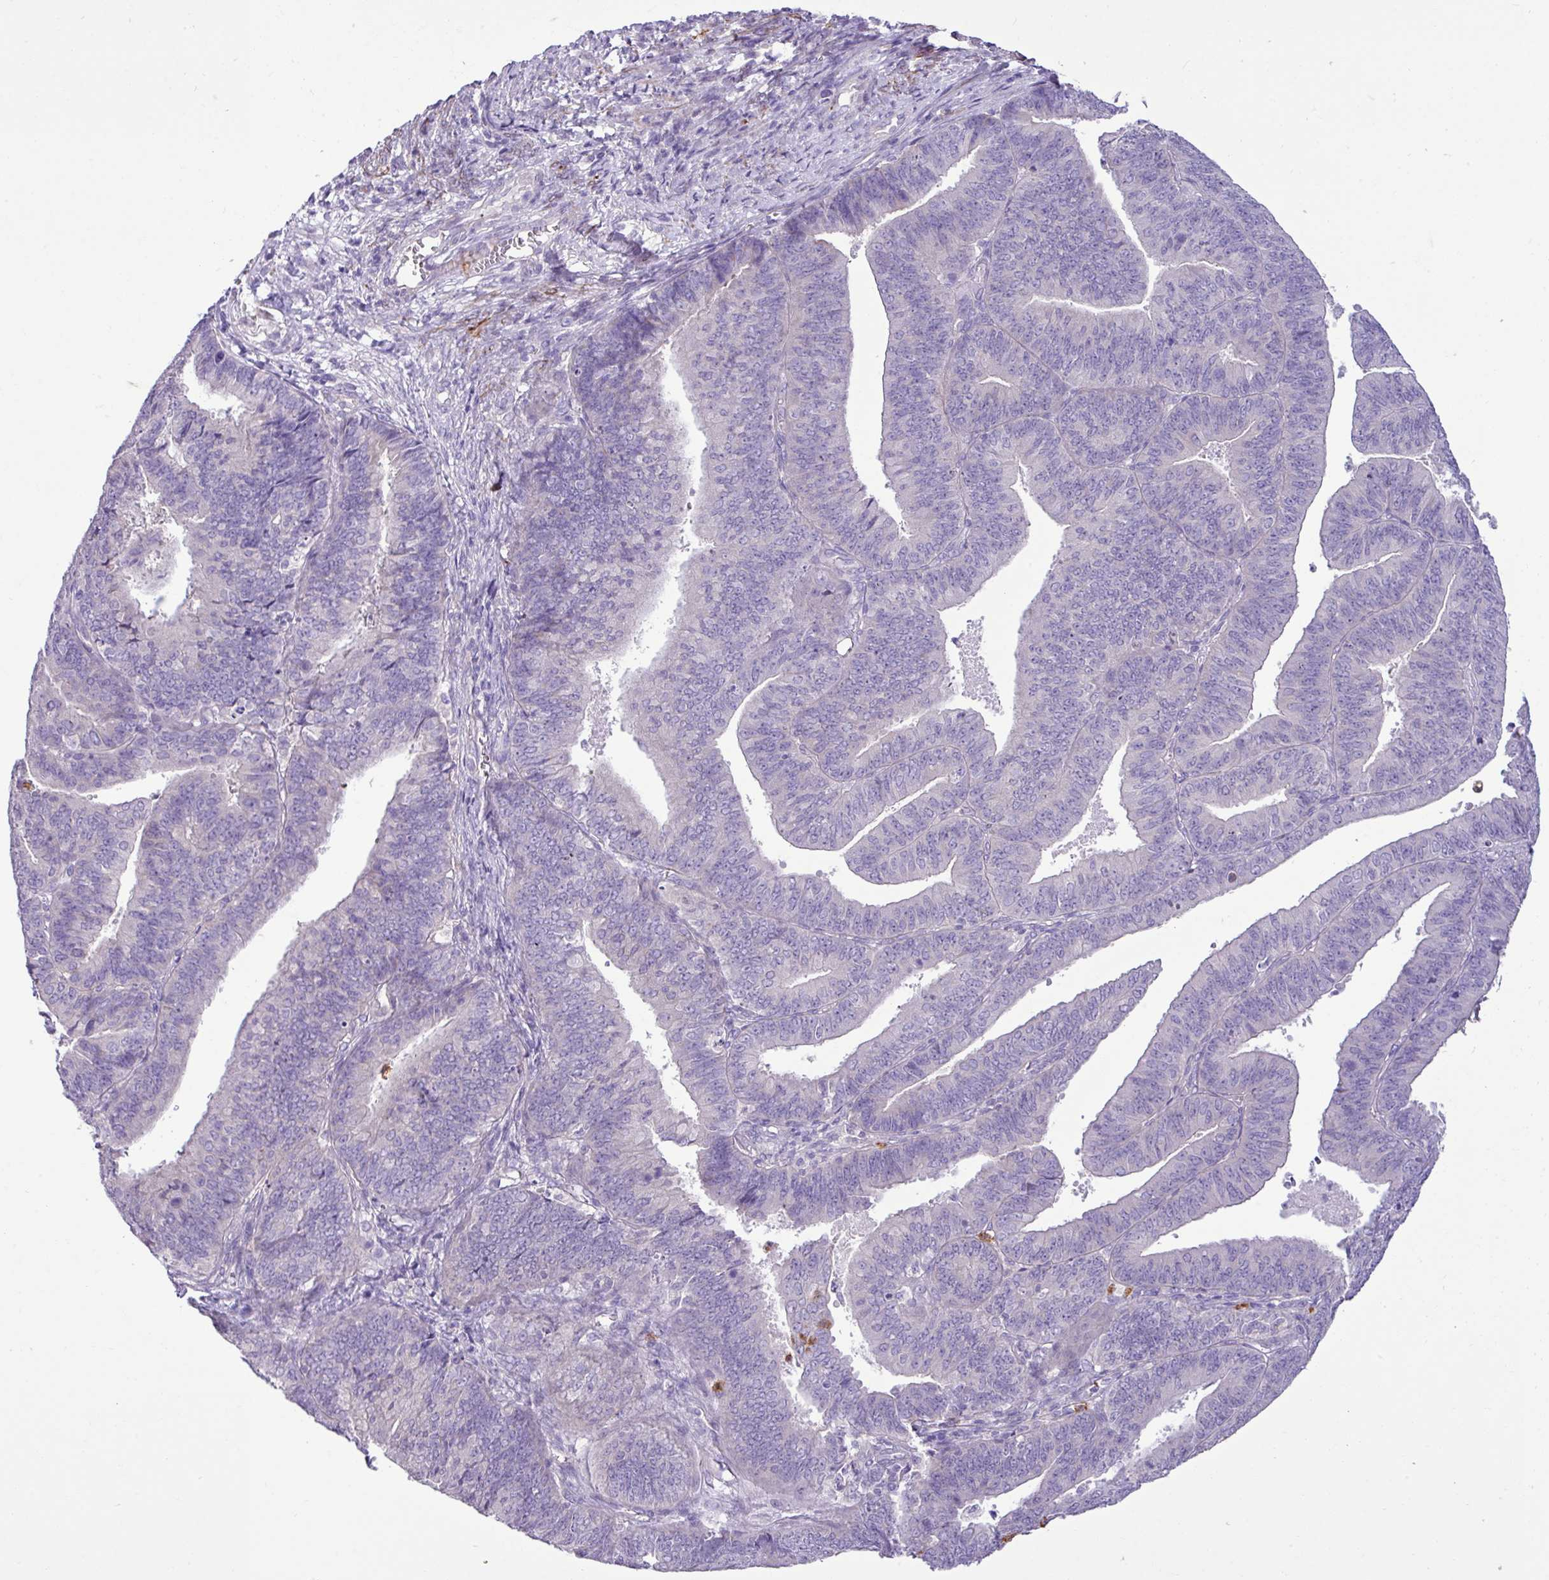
{"staining": {"intensity": "negative", "quantity": "none", "location": "none"}, "tissue": "endometrial cancer", "cell_type": "Tumor cells", "image_type": "cancer", "snomed": [{"axis": "morphology", "description": "Adenocarcinoma, NOS"}, {"axis": "topography", "description": "Endometrium"}], "caption": "Immunohistochemistry of human adenocarcinoma (endometrial) demonstrates no expression in tumor cells.", "gene": "ZSCAN5A", "patient": {"sex": "female", "age": 73}}